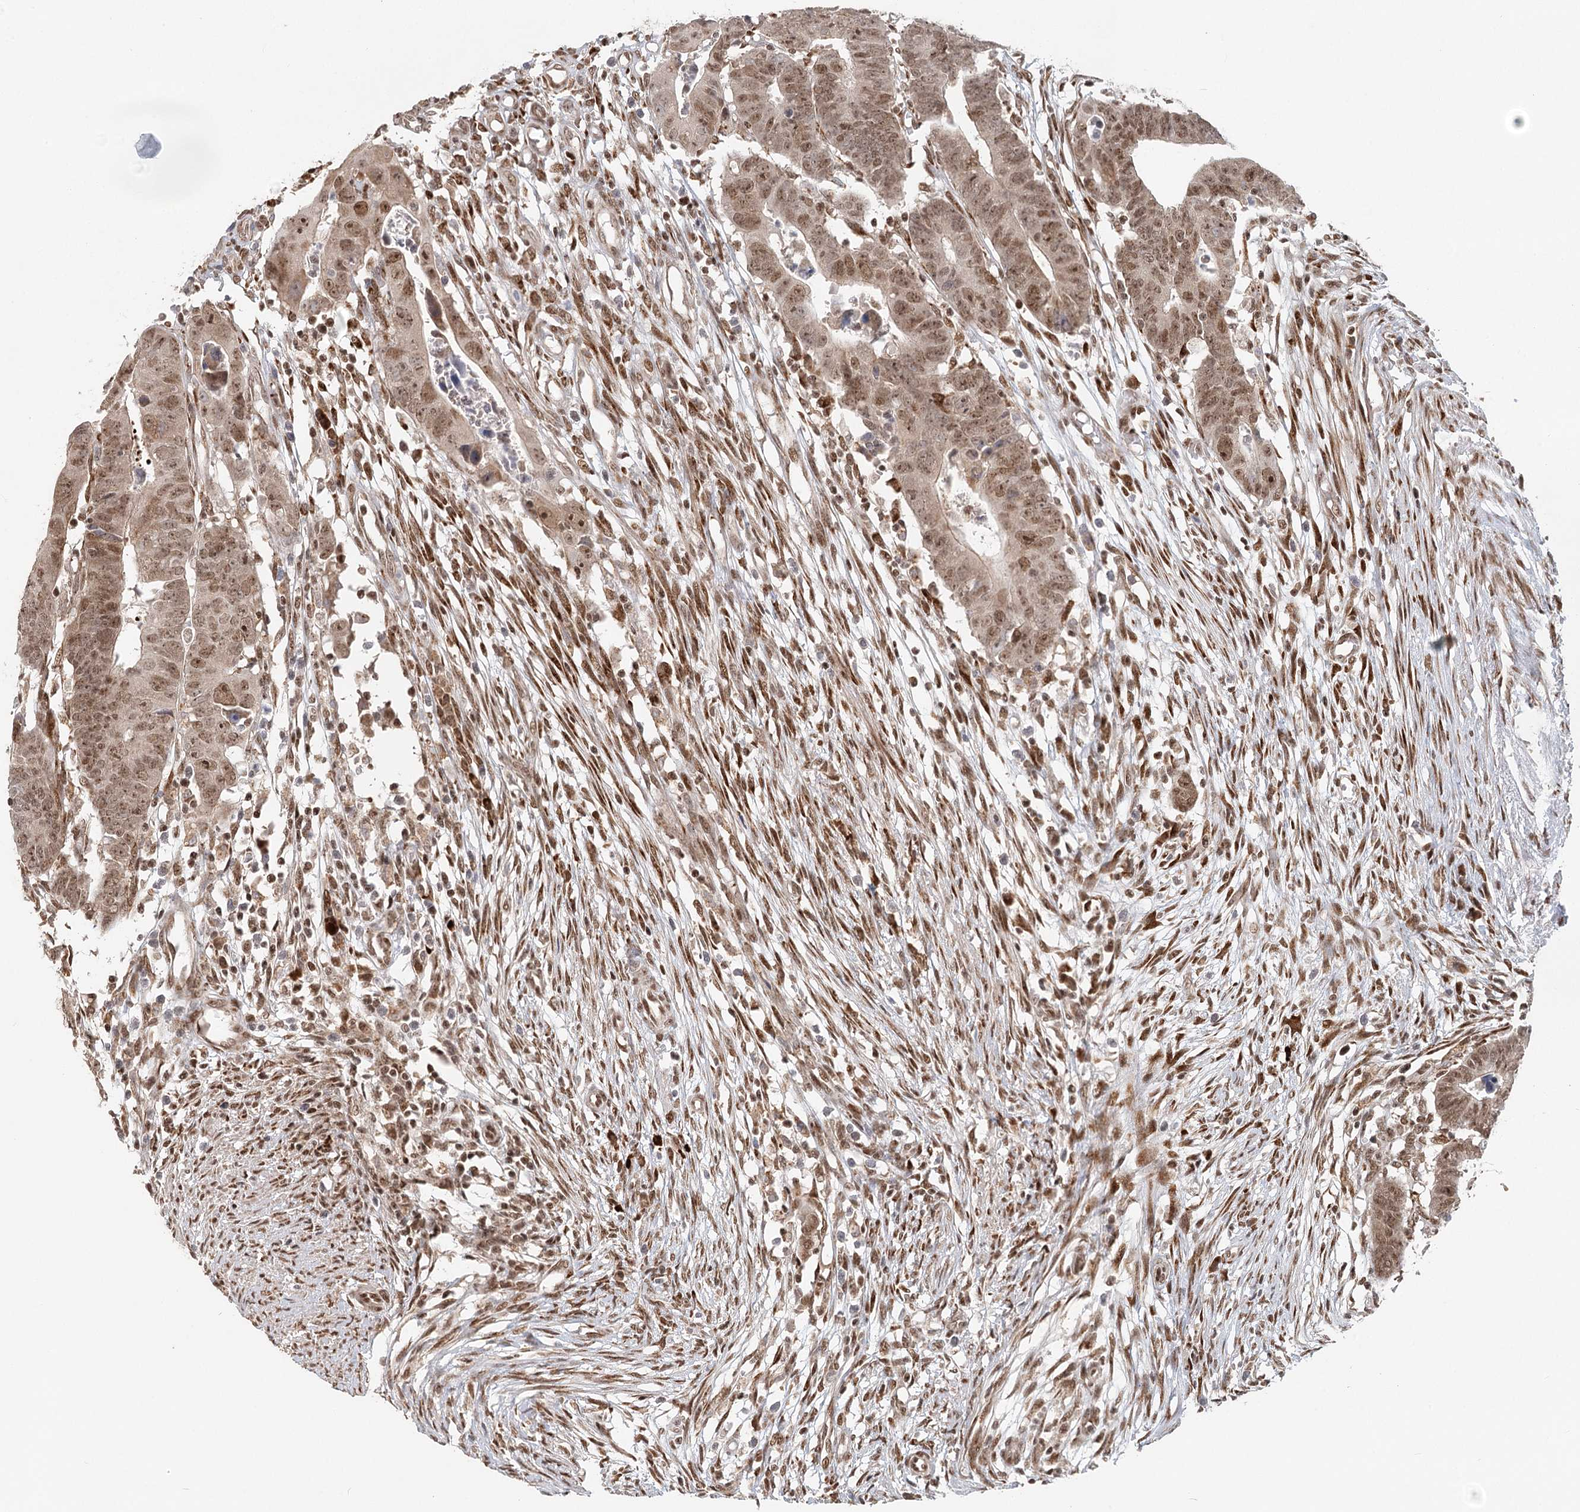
{"staining": {"intensity": "moderate", "quantity": ">75%", "location": "nuclear"}, "tissue": "colorectal cancer", "cell_type": "Tumor cells", "image_type": "cancer", "snomed": [{"axis": "morphology", "description": "Adenocarcinoma, NOS"}, {"axis": "topography", "description": "Rectum"}], "caption": "Human colorectal adenocarcinoma stained for a protein (brown) displays moderate nuclear positive expression in approximately >75% of tumor cells.", "gene": "BNIP5", "patient": {"sex": "female", "age": 65}}